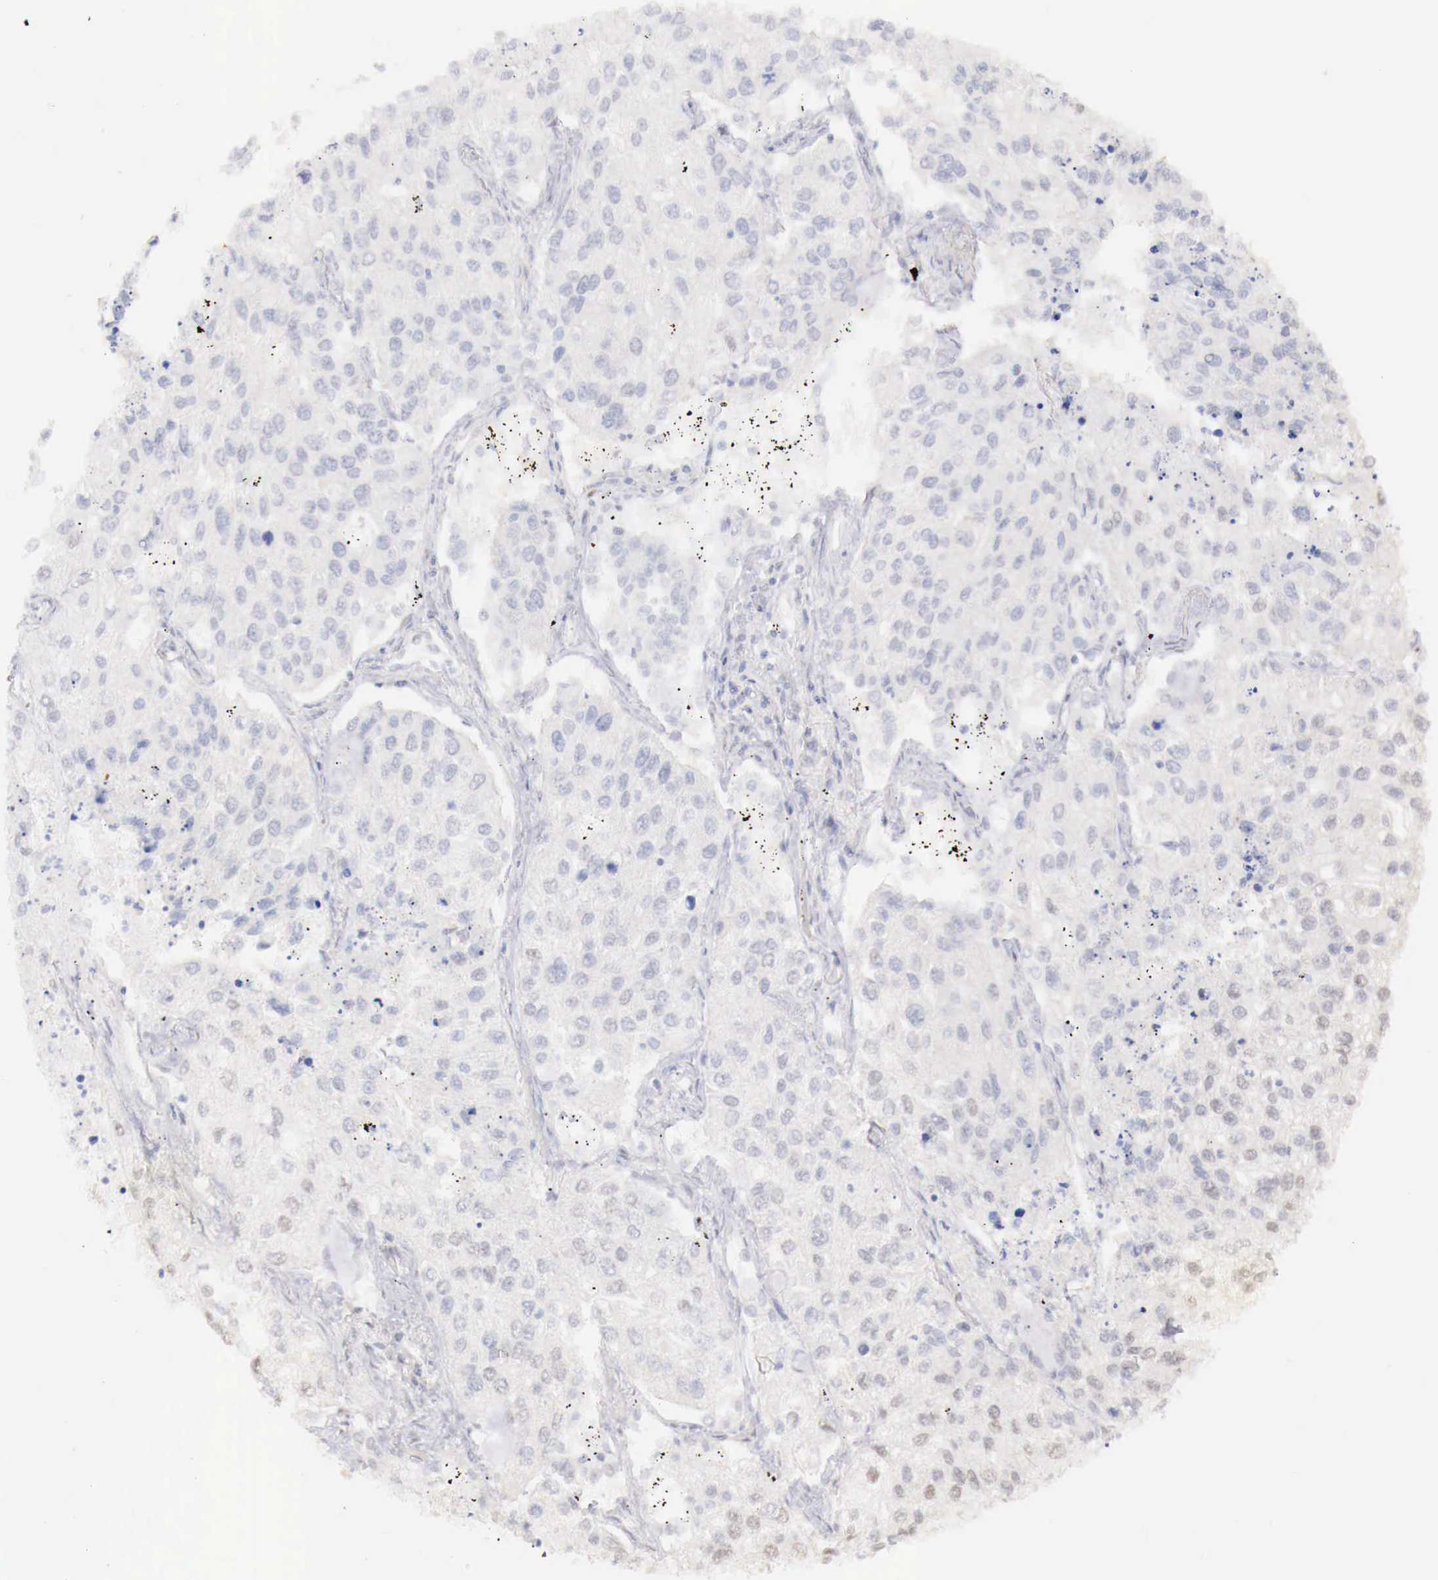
{"staining": {"intensity": "negative", "quantity": "none", "location": "none"}, "tissue": "lung cancer", "cell_type": "Tumor cells", "image_type": "cancer", "snomed": [{"axis": "morphology", "description": "Squamous cell carcinoma, NOS"}, {"axis": "topography", "description": "Lung"}], "caption": "Immunohistochemistry (IHC) image of human lung squamous cell carcinoma stained for a protein (brown), which shows no staining in tumor cells. Brightfield microscopy of IHC stained with DAB (3,3'-diaminobenzidine) (brown) and hematoxylin (blue), captured at high magnification.", "gene": "UBA1", "patient": {"sex": "male", "age": 75}}